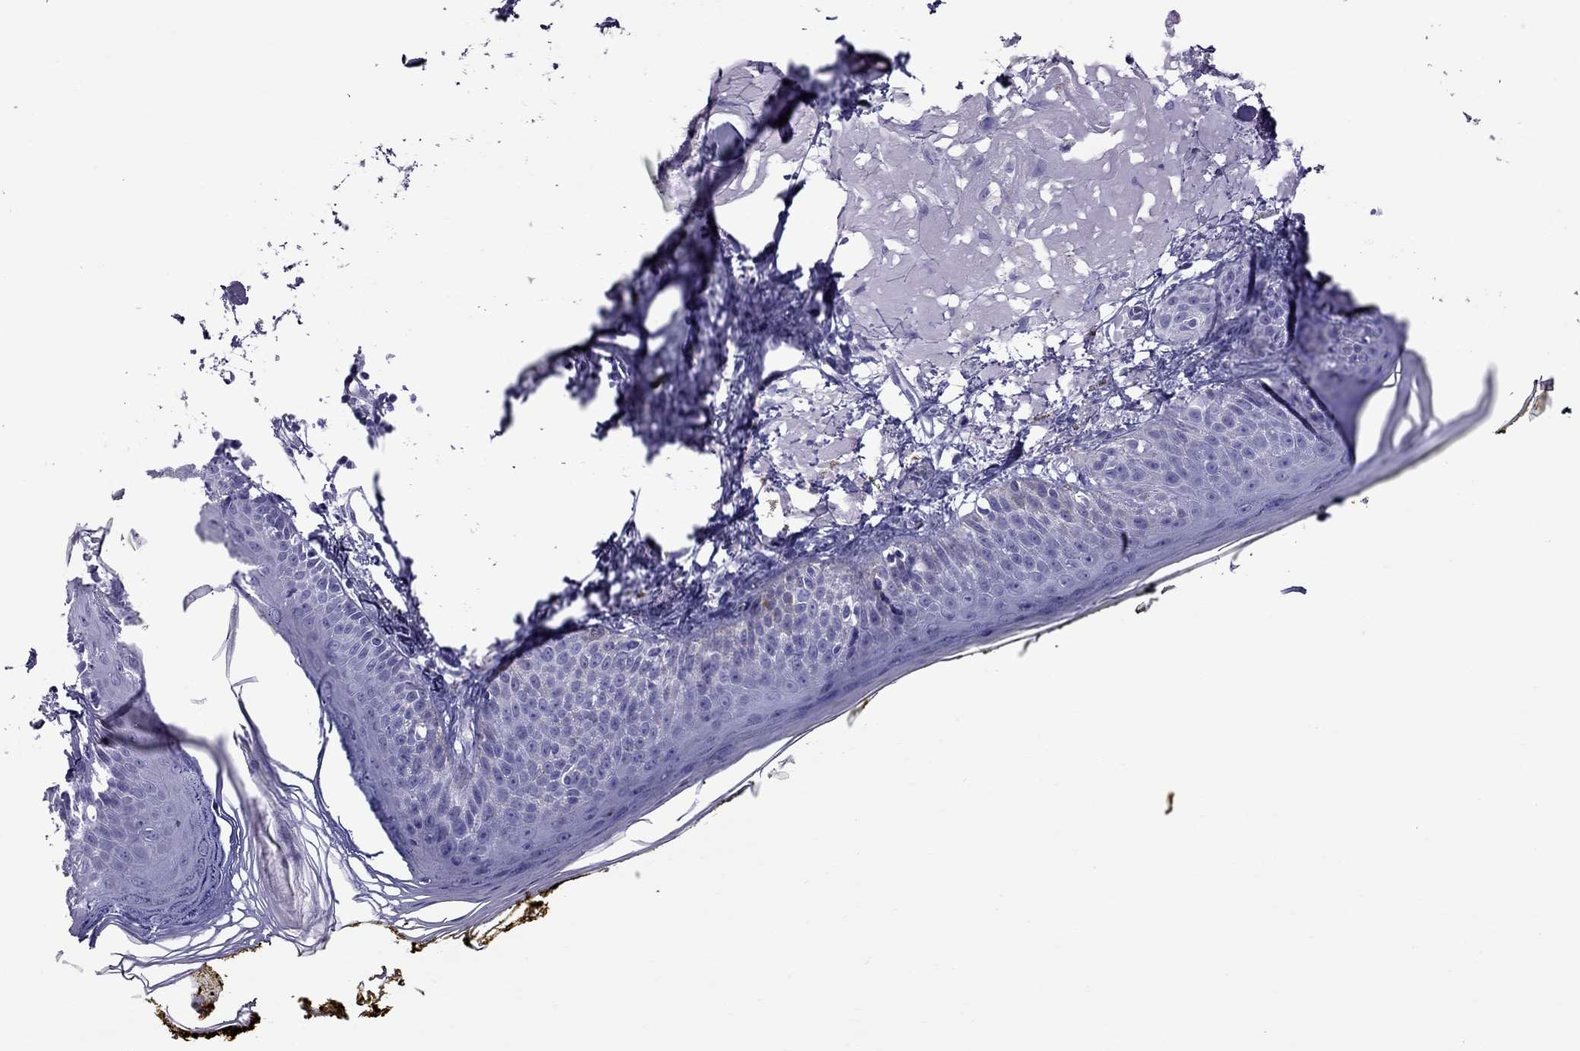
{"staining": {"intensity": "negative", "quantity": "none", "location": "none"}, "tissue": "skin", "cell_type": "Fibroblasts", "image_type": "normal", "snomed": [{"axis": "morphology", "description": "Normal tissue, NOS"}, {"axis": "topography", "description": "Skin"}], "caption": "Immunohistochemical staining of benign skin exhibits no significant positivity in fibroblasts.", "gene": "SCART1", "patient": {"sex": "male", "age": 76}}